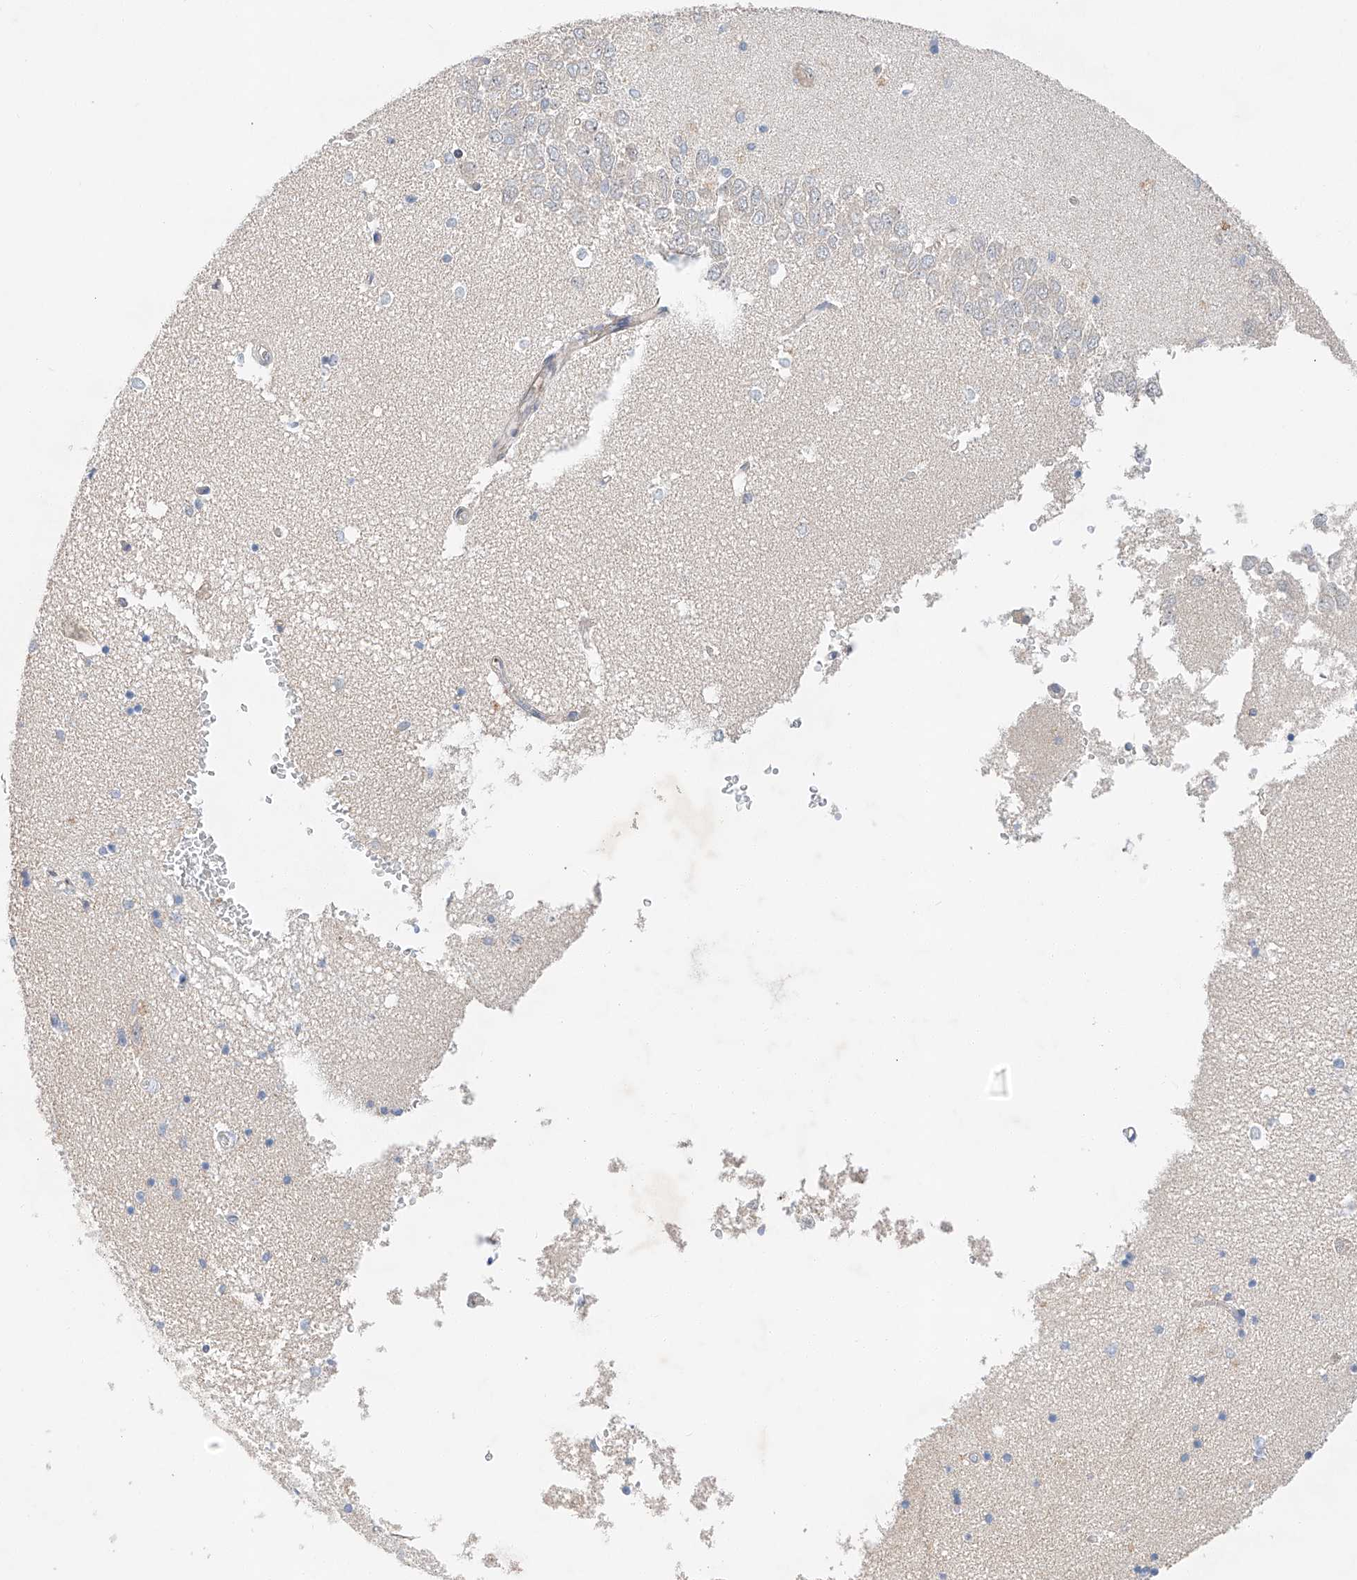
{"staining": {"intensity": "negative", "quantity": "none", "location": "none"}, "tissue": "hippocampus", "cell_type": "Glial cells", "image_type": "normal", "snomed": [{"axis": "morphology", "description": "Normal tissue, NOS"}, {"axis": "topography", "description": "Hippocampus"}], "caption": "An image of hippocampus stained for a protein displays no brown staining in glial cells. Nuclei are stained in blue.", "gene": "RUSC1", "patient": {"sex": "male", "age": 45}}